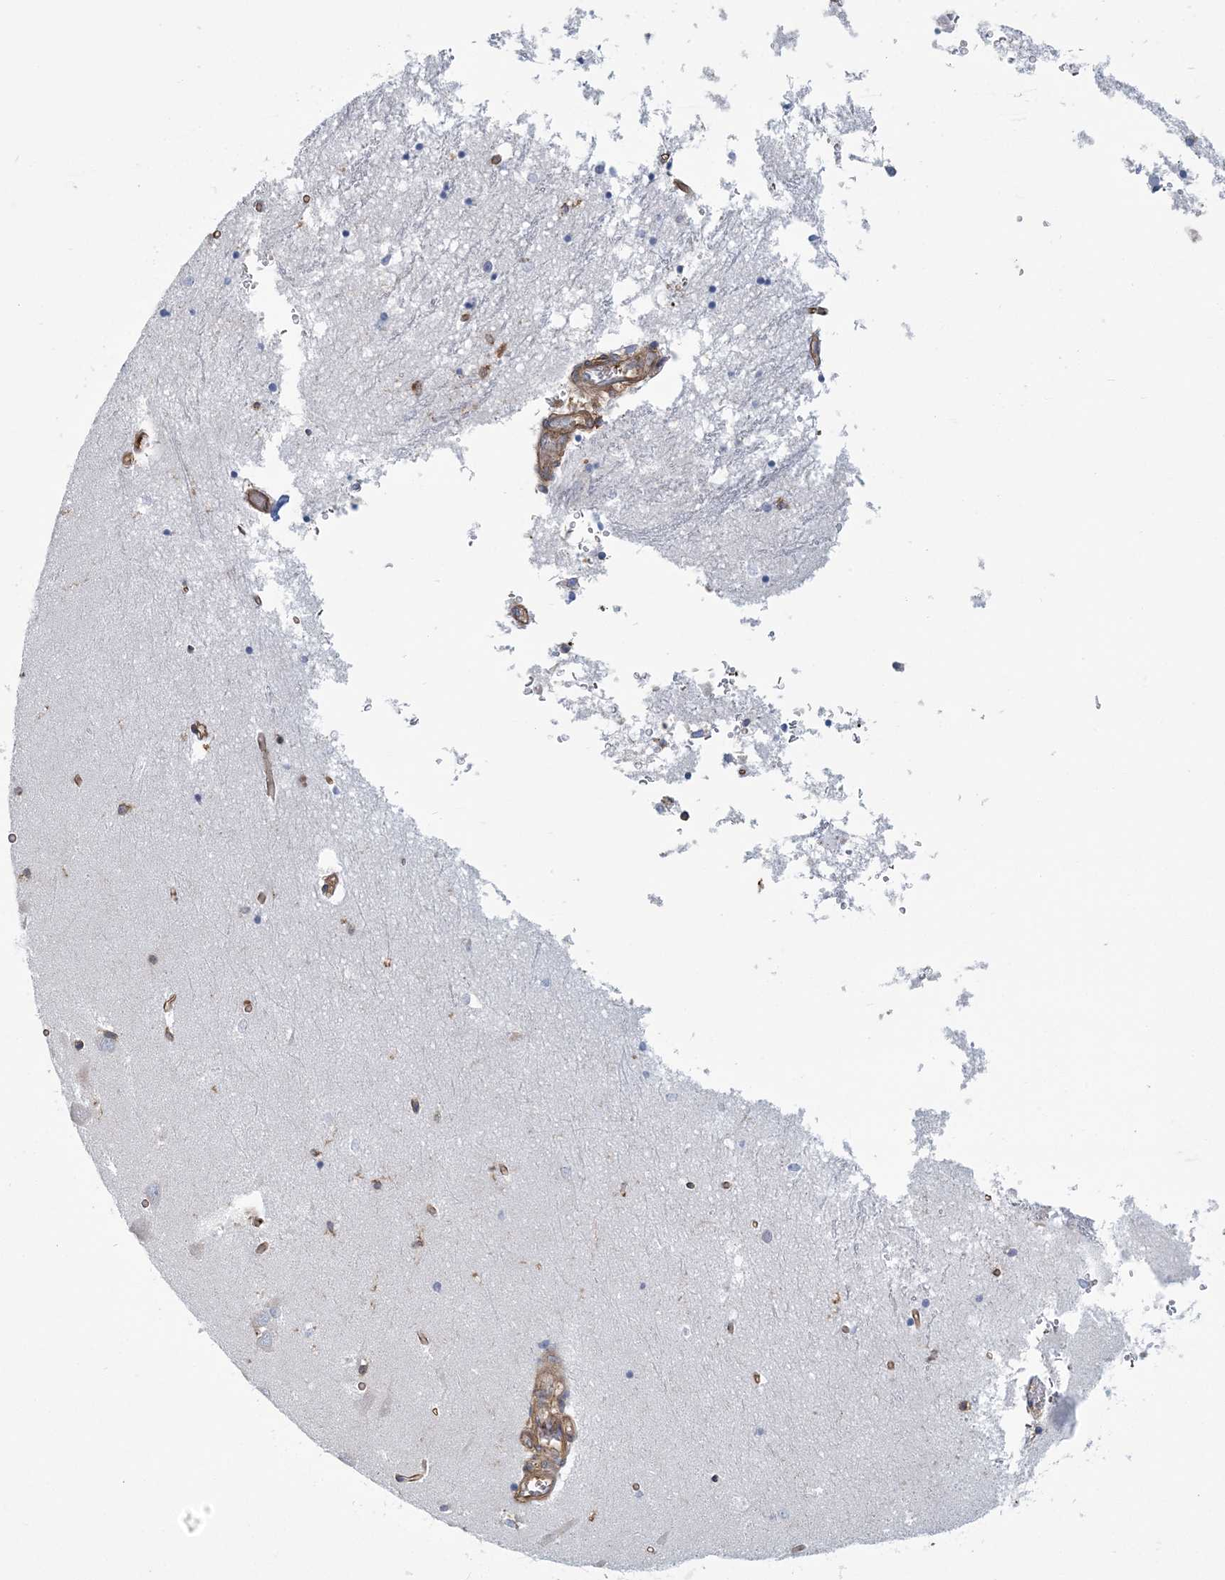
{"staining": {"intensity": "negative", "quantity": "none", "location": "none"}, "tissue": "hippocampus", "cell_type": "Glial cells", "image_type": "normal", "snomed": [{"axis": "morphology", "description": "Normal tissue, NOS"}, {"axis": "topography", "description": "Hippocampus"}], "caption": "Immunohistochemistry histopathology image of benign hippocampus: hippocampus stained with DAB (3,3'-diaminobenzidine) reveals no significant protein positivity in glial cells. (DAB immunohistochemistry (IHC) visualized using brightfield microscopy, high magnification).", "gene": "ARAP2", "patient": {"sex": "male", "age": 70}}